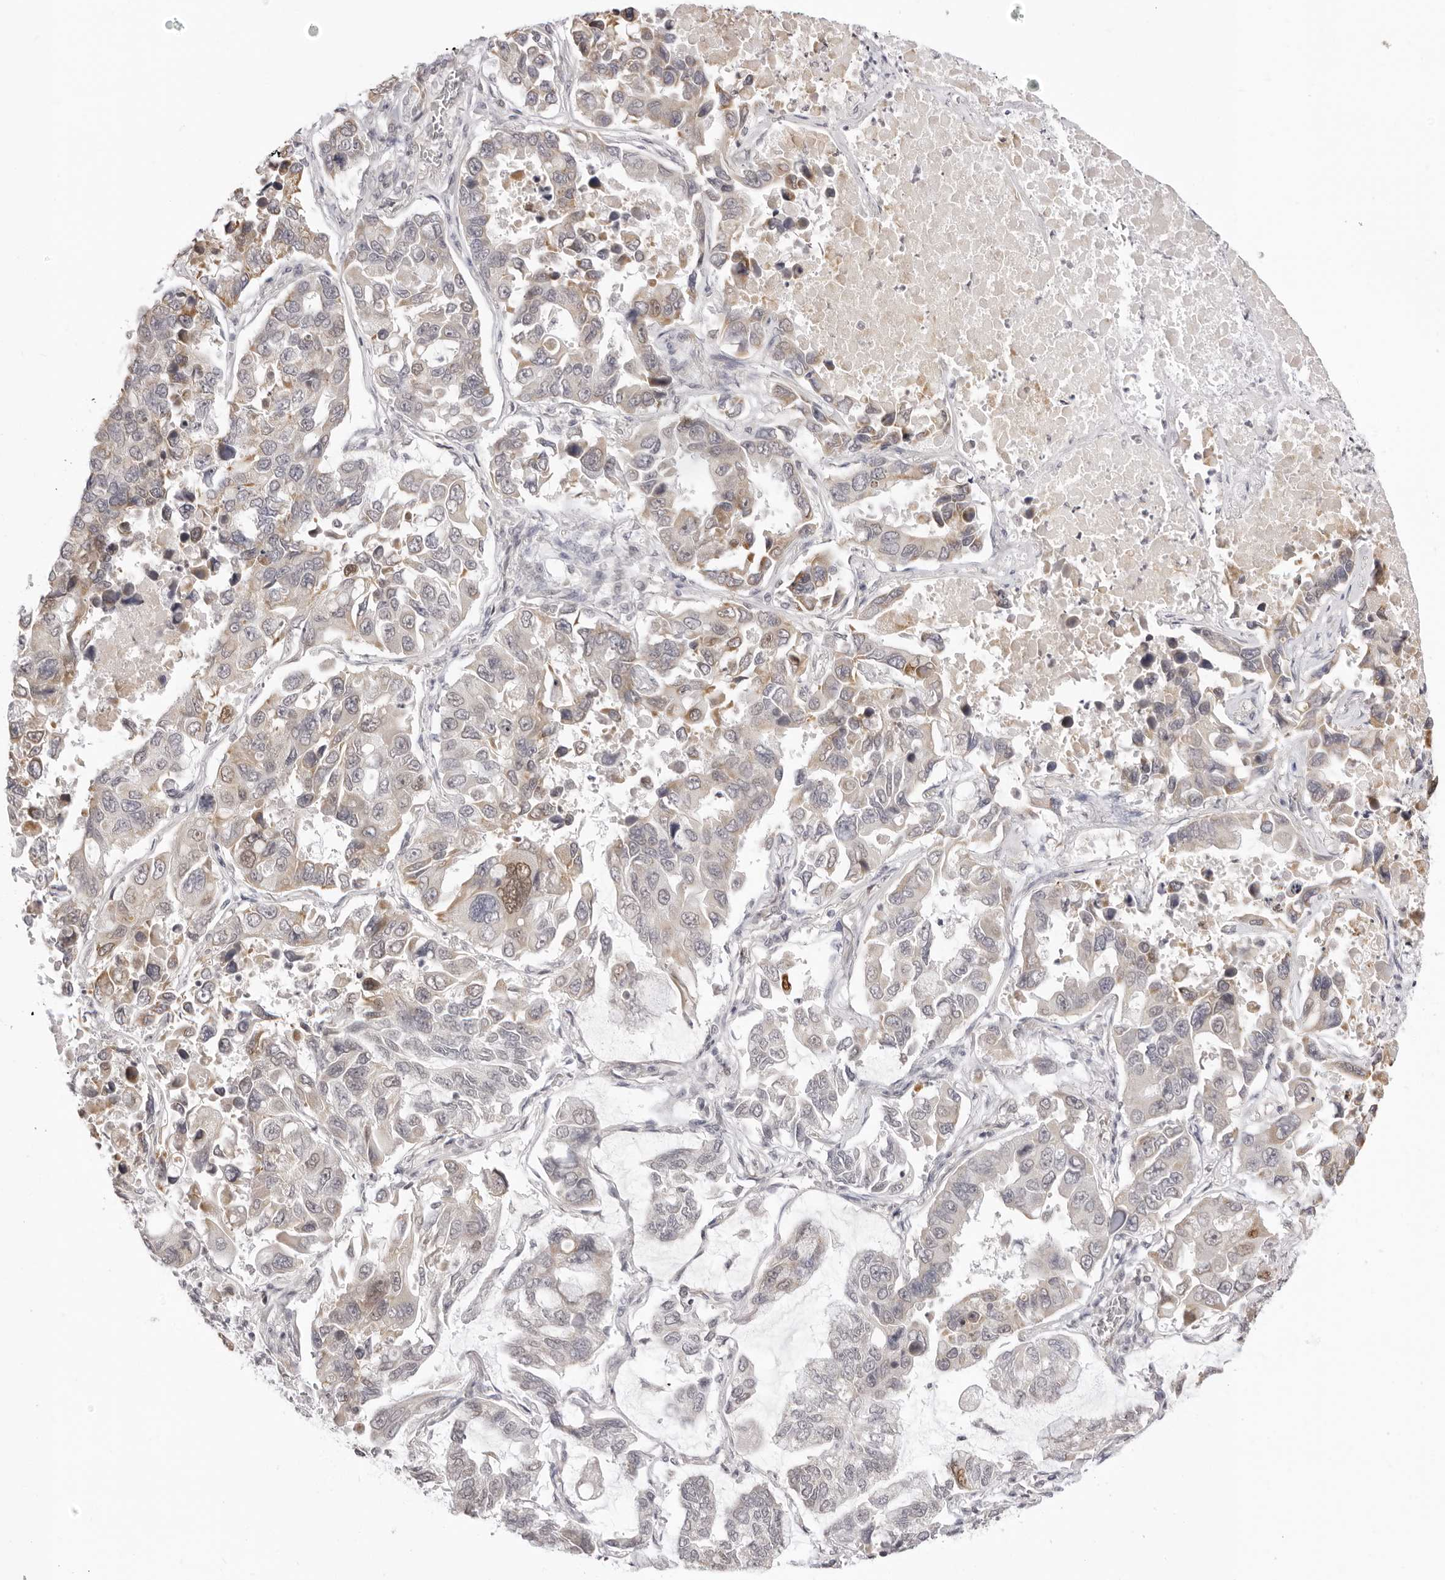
{"staining": {"intensity": "weak", "quantity": "<25%", "location": "cytoplasmic/membranous,nuclear"}, "tissue": "lung cancer", "cell_type": "Tumor cells", "image_type": "cancer", "snomed": [{"axis": "morphology", "description": "Adenocarcinoma, NOS"}, {"axis": "topography", "description": "Lung"}], "caption": "The image demonstrates no staining of tumor cells in adenocarcinoma (lung).", "gene": "FDPS", "patient": {"sex": "male", "age": 64}}